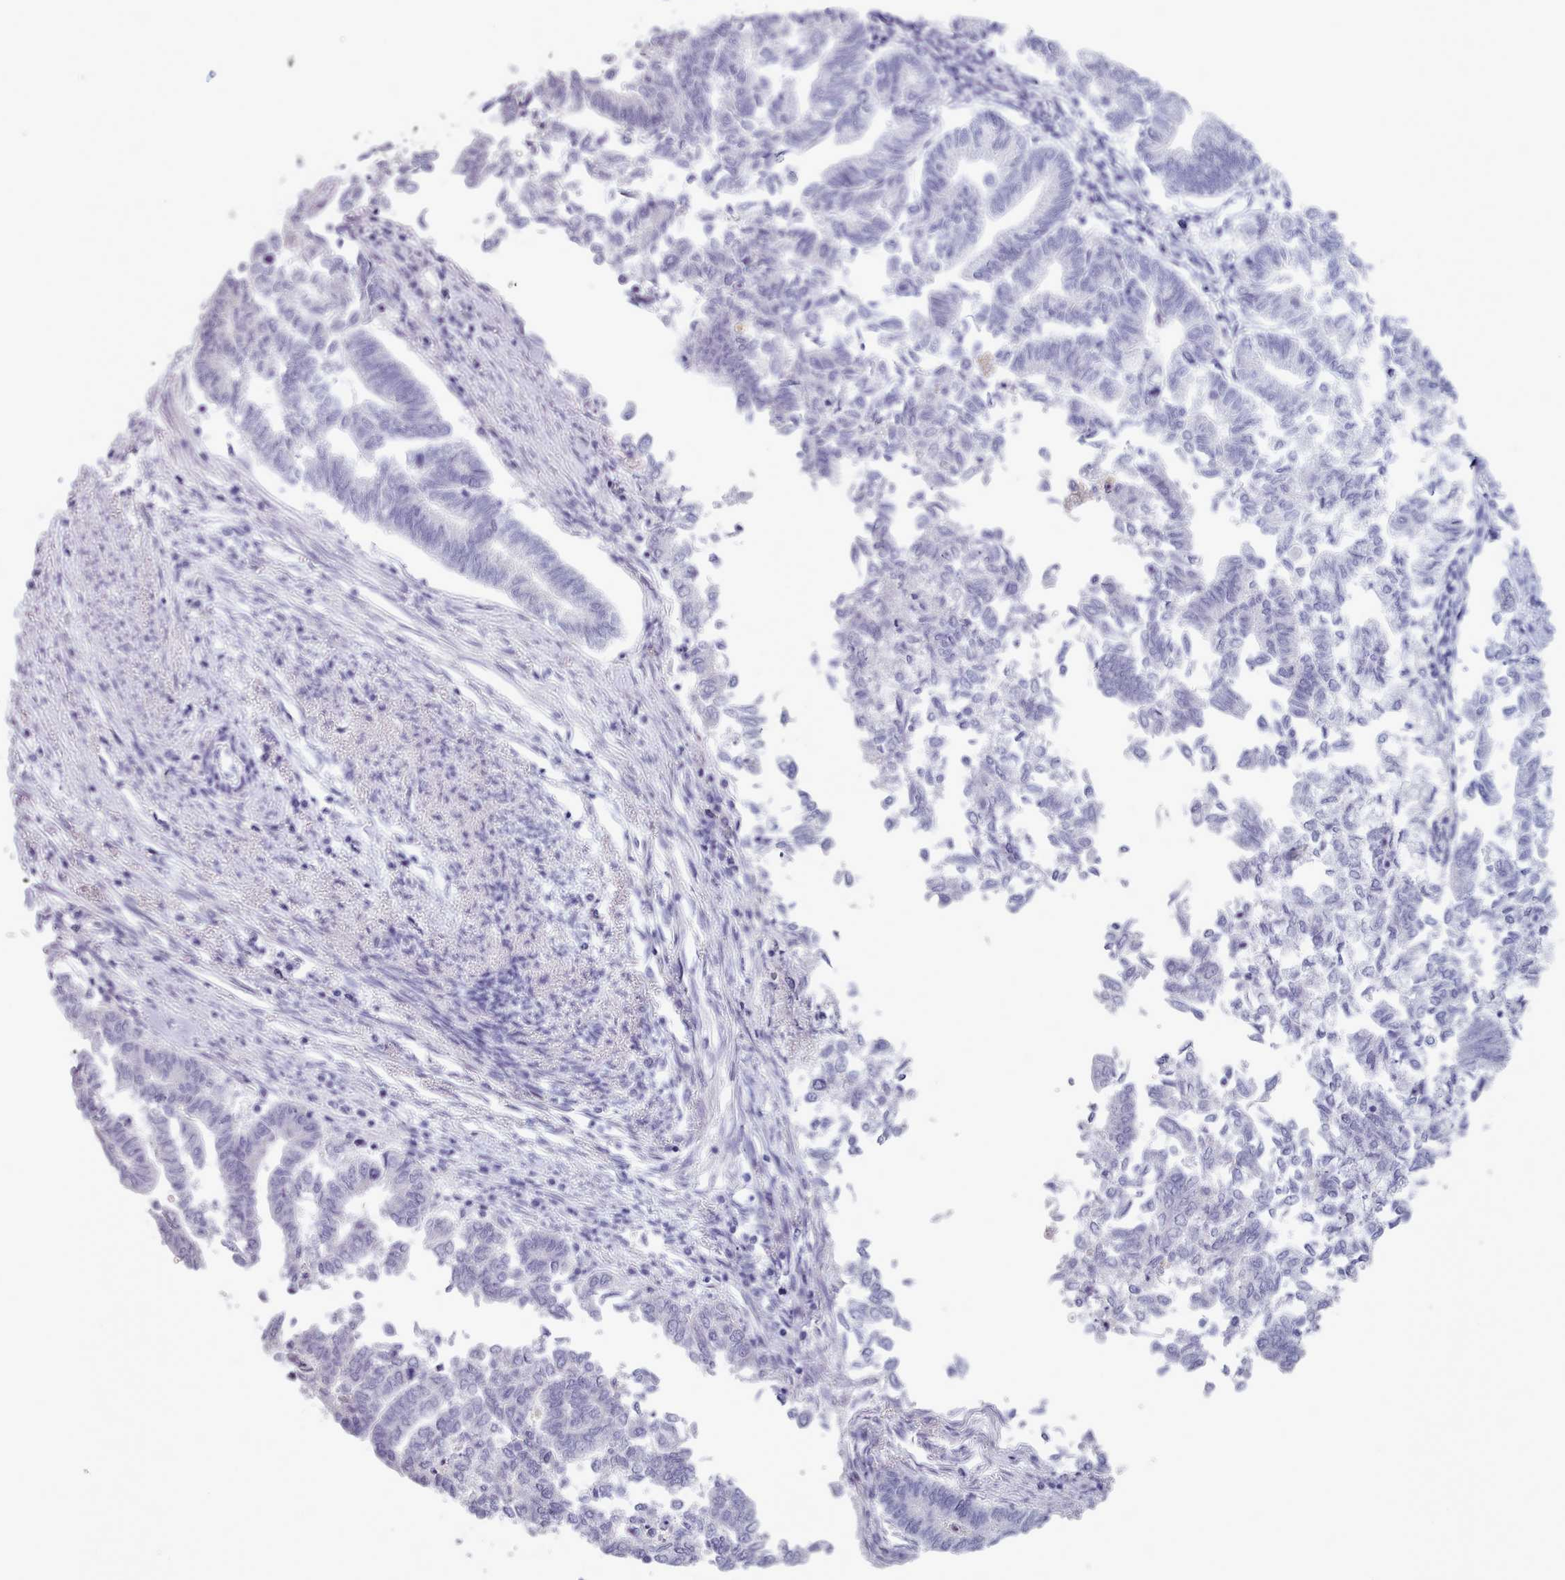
{"staining": {"intensity": "negative", "quantity": "none", "location": "none"}, "tissue": "endometrial cancer", "cell_type": "Tumor cells", "image_type": "cancer", "snomed": [{"axis": "morphology", "description": "Adenocarcinoma, NOS"}, {"axis": "topography", "description": "Endometrium"}], "caption": "Immunohistochemistry (IHC) image of neoplastic tissue: adenocarcinoma (endometrial) stained with DAB (3,3'-diaminobenzidine) reveals no significant protein staining in tumor cells. (DAB immunohistochemistry, high magnification).", "gene": "ZNF43", "patient": {"sex": "female", "age": 79}}